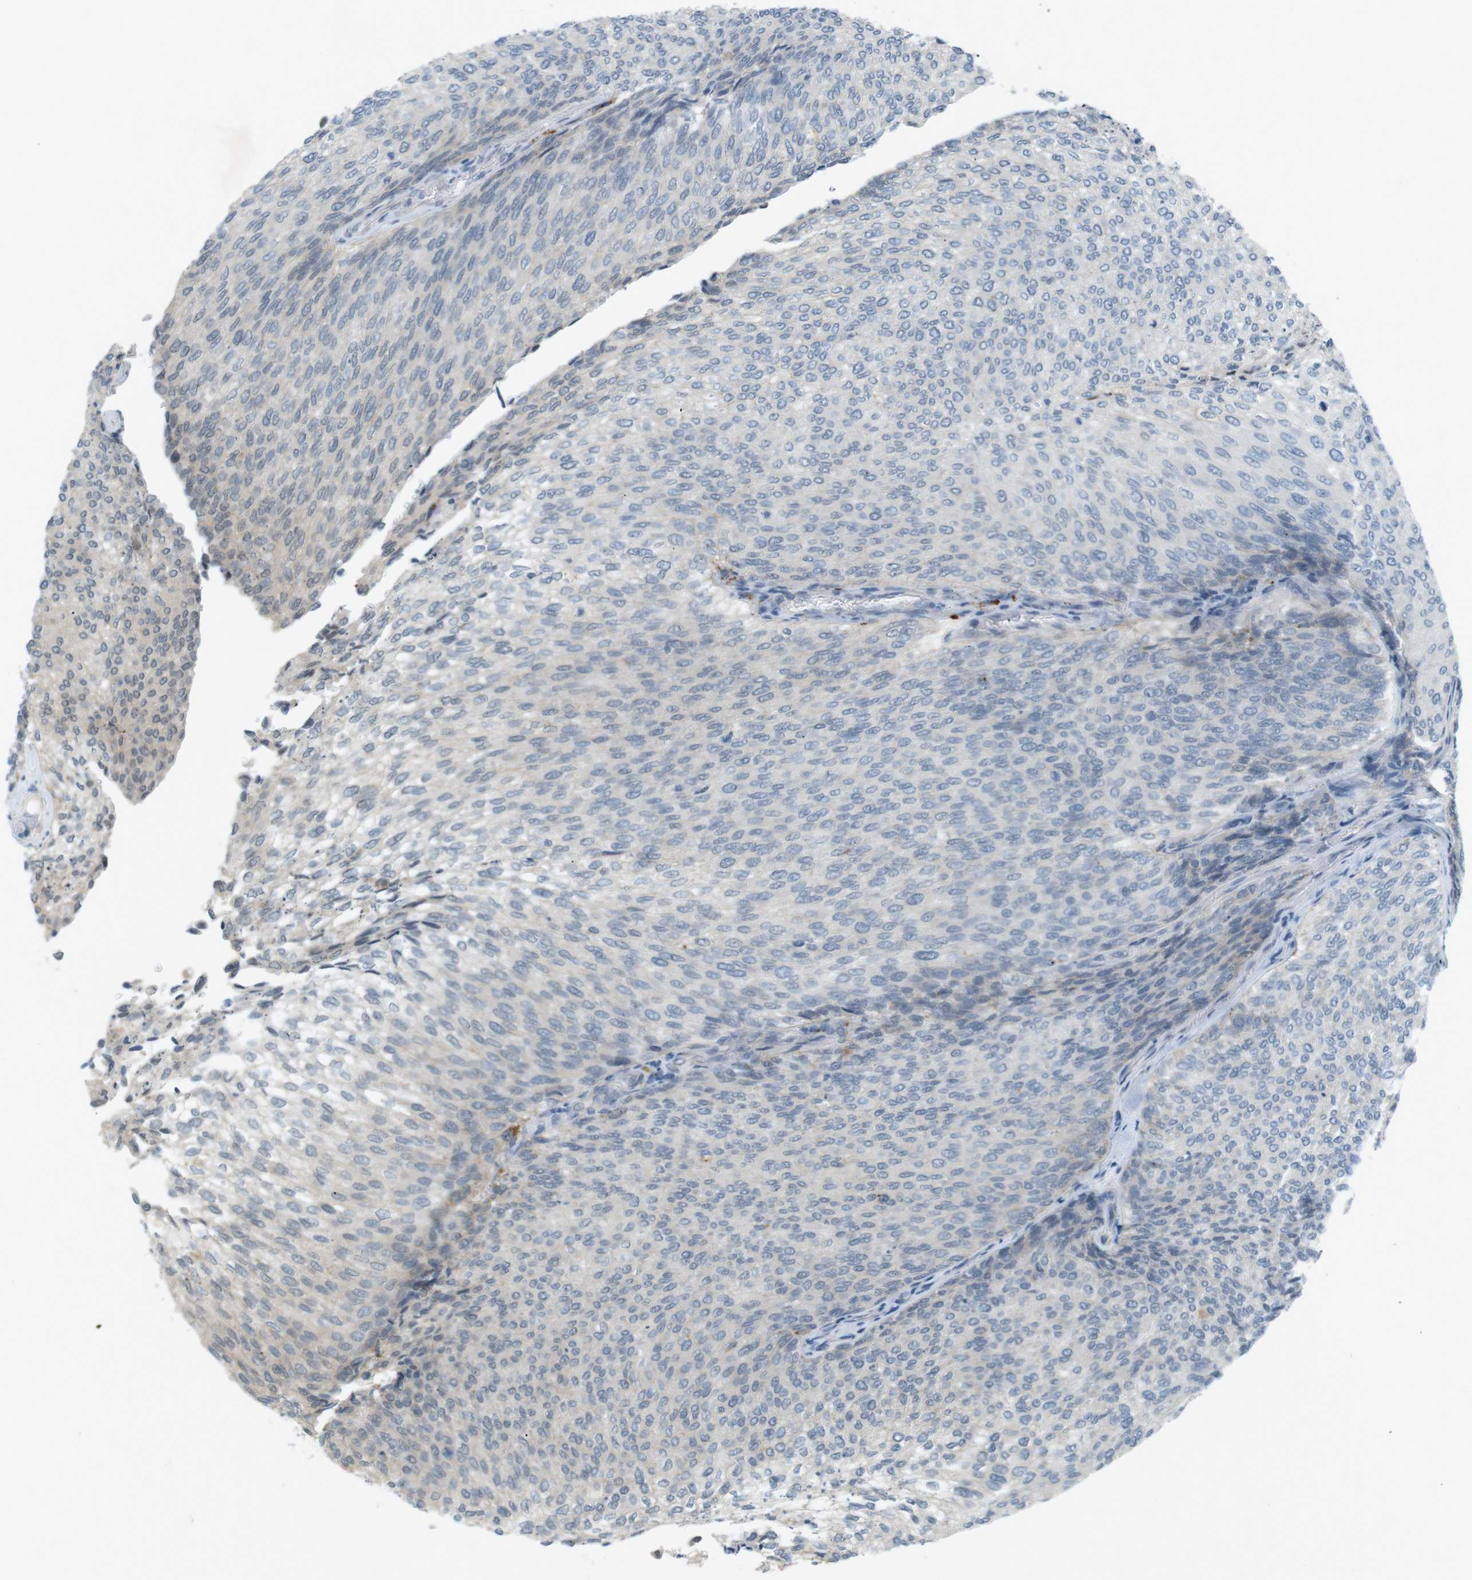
{"staining": {"intensity": "negative", "quantity": "none", "location": "none"}, "tissue": "urothelial cancer", "cell_type": "Tumor cells", "image_type": "cancer", "snomed": [{"axis": "morphology", "description": "Urothelial carcinoma, Low grade"}, {"axis": "topography", "description": "Urinary bladder"}], "caption": "A high-resolution histopathology image shows immunohistochemistry (IHC) staining of low-grade urothelial carcinoma, which shows no significant positivity in tumor cells.", "gene": "RTN3", "patient": {"sex": "female", "age": 79}}